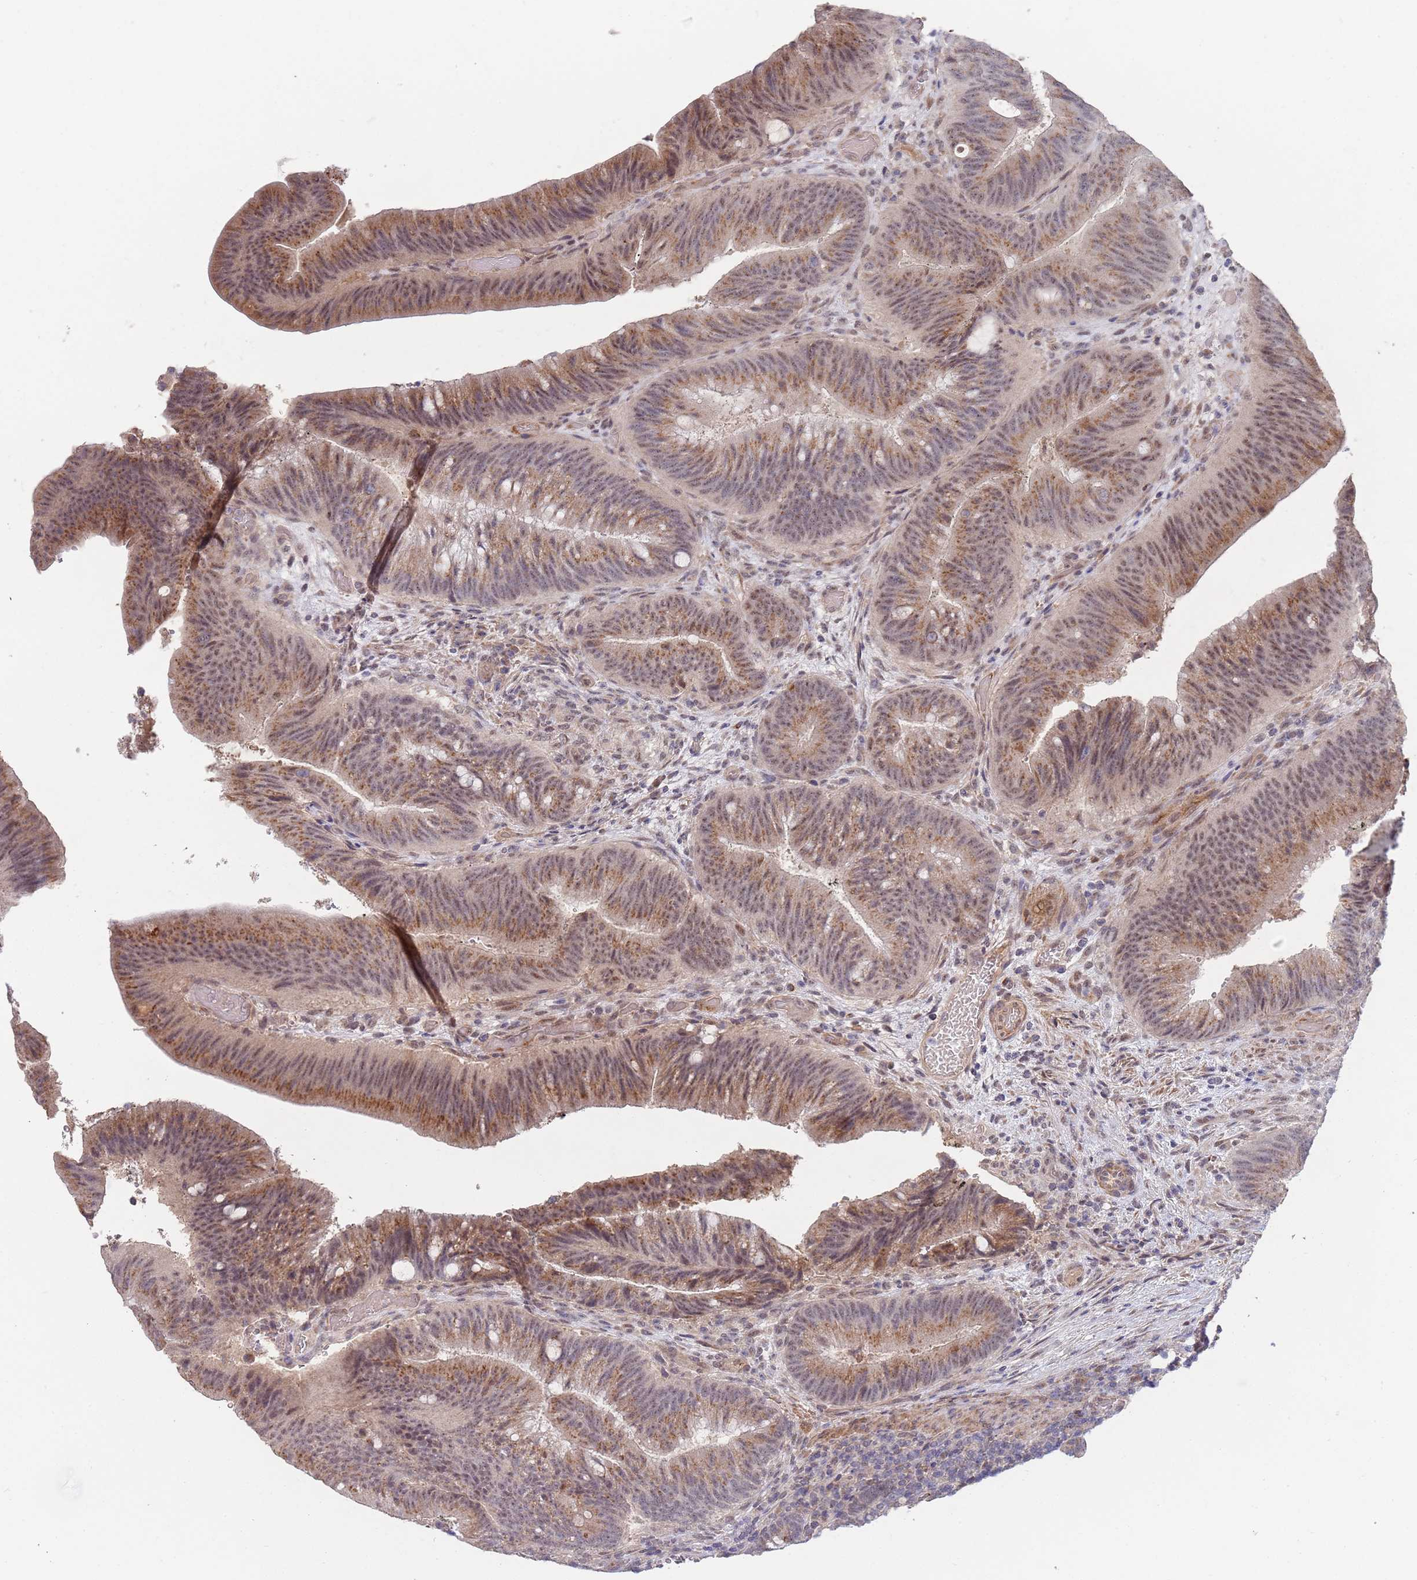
{"staining": {"intensity": "moderate", "quantity": ">75%", "location": "cytoplasmic/membranous,nuclear"}, "tissue": "colorectal cancer", "cell_type": "Tumor cells", "image_type": "cancer", "snomed": [{"axis": "morphology", "description": "Adenocarcinoma, NOS"}, {"axis": "topography", "description": "Colon"}], "caption": "This image shows immunohistochemistry staining of human colorectal cancer (adenocarcinoma), with medium moderate cytoplasmic/membranous and nuclear positivity in about >75% of tumor cells.", "gene": "B4GALT4", "patient": {"sex": "female", "age": 43}}